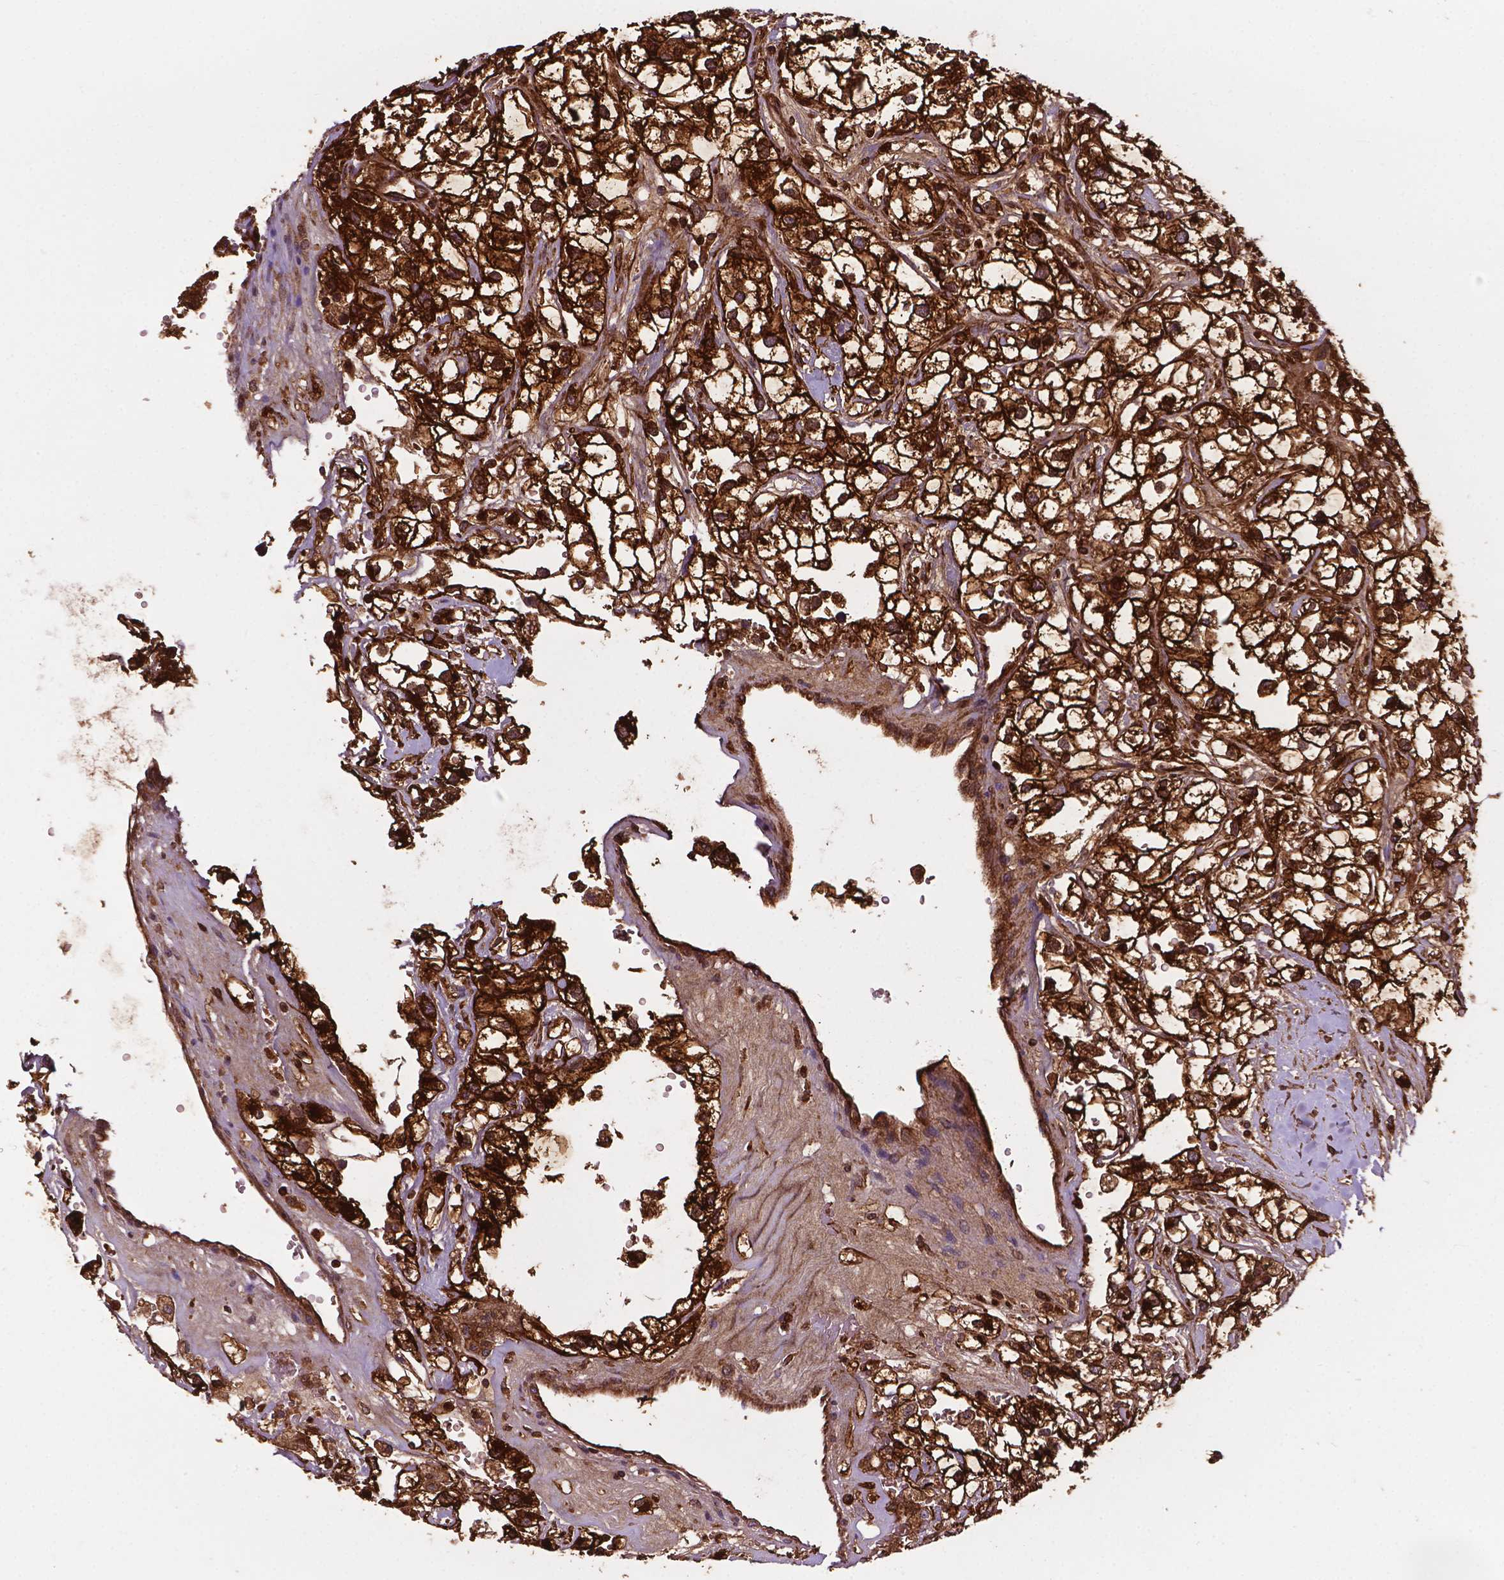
{"staining": {"intensity": "strong", "quantity": ">75%", "location": "cytoplasmic/membranous"}, "tissue": "renal cancer", "cell_type": "Tumor cells", "image_type": "cancer", "snomed": [{"axis": "morphology", "description": "Adenocarcinoma, NOS"}, {"axis": "topography", "description": "Kidney"}], "caption": "Protein expression analysis of renal cancer demonstrates strong cytoplasmic/membranous positivity in approximately >75% of tumor cells. The staining was performed using DAB to visualize the protein expression in brown, while the nuclei were stained in blue with hematoxylin (Magnification: 20x).", "gene": "SMAD3", "patient": {"sex": "male", "age": 59}}